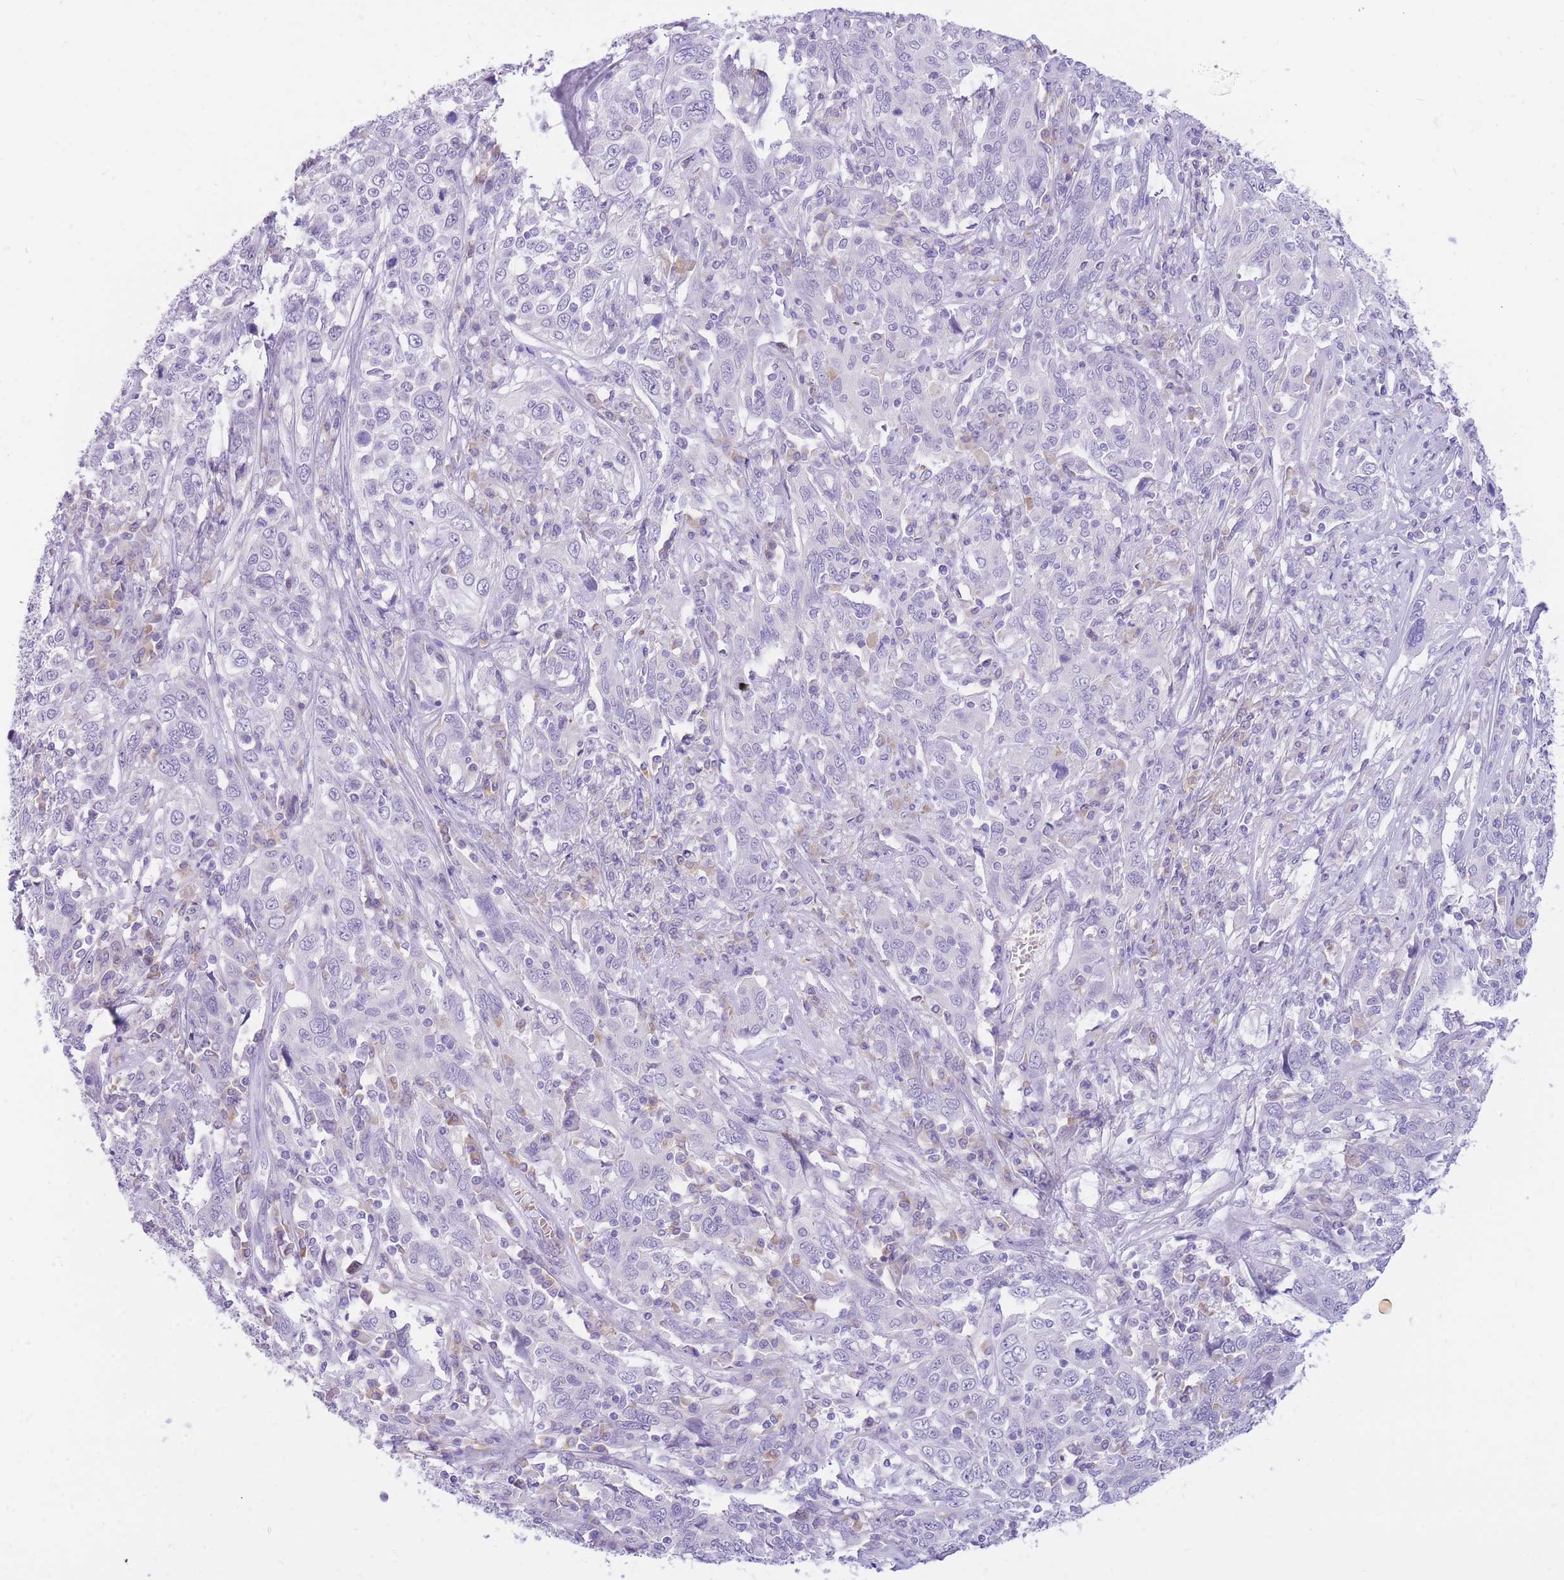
{"staining": {"intensity": "negative", "quantity": "none", "location": "none"}, "tissue": "cervical cancer", "cell_type": "Tumor cells", "image_type": "cancer", "snomed": [{"axis": "morphology", "description": "Squamous cell carcinoma, NOS"}, {"axis": "topography", "description": "Cervix"}], "caption": "A photomicrograph of squamous cell carcinoma (cervical) stained for a protein shows no brown staining in tumor cells.", "gene": "SSUH2", "patient": {"sex": "female", "age": 46}}